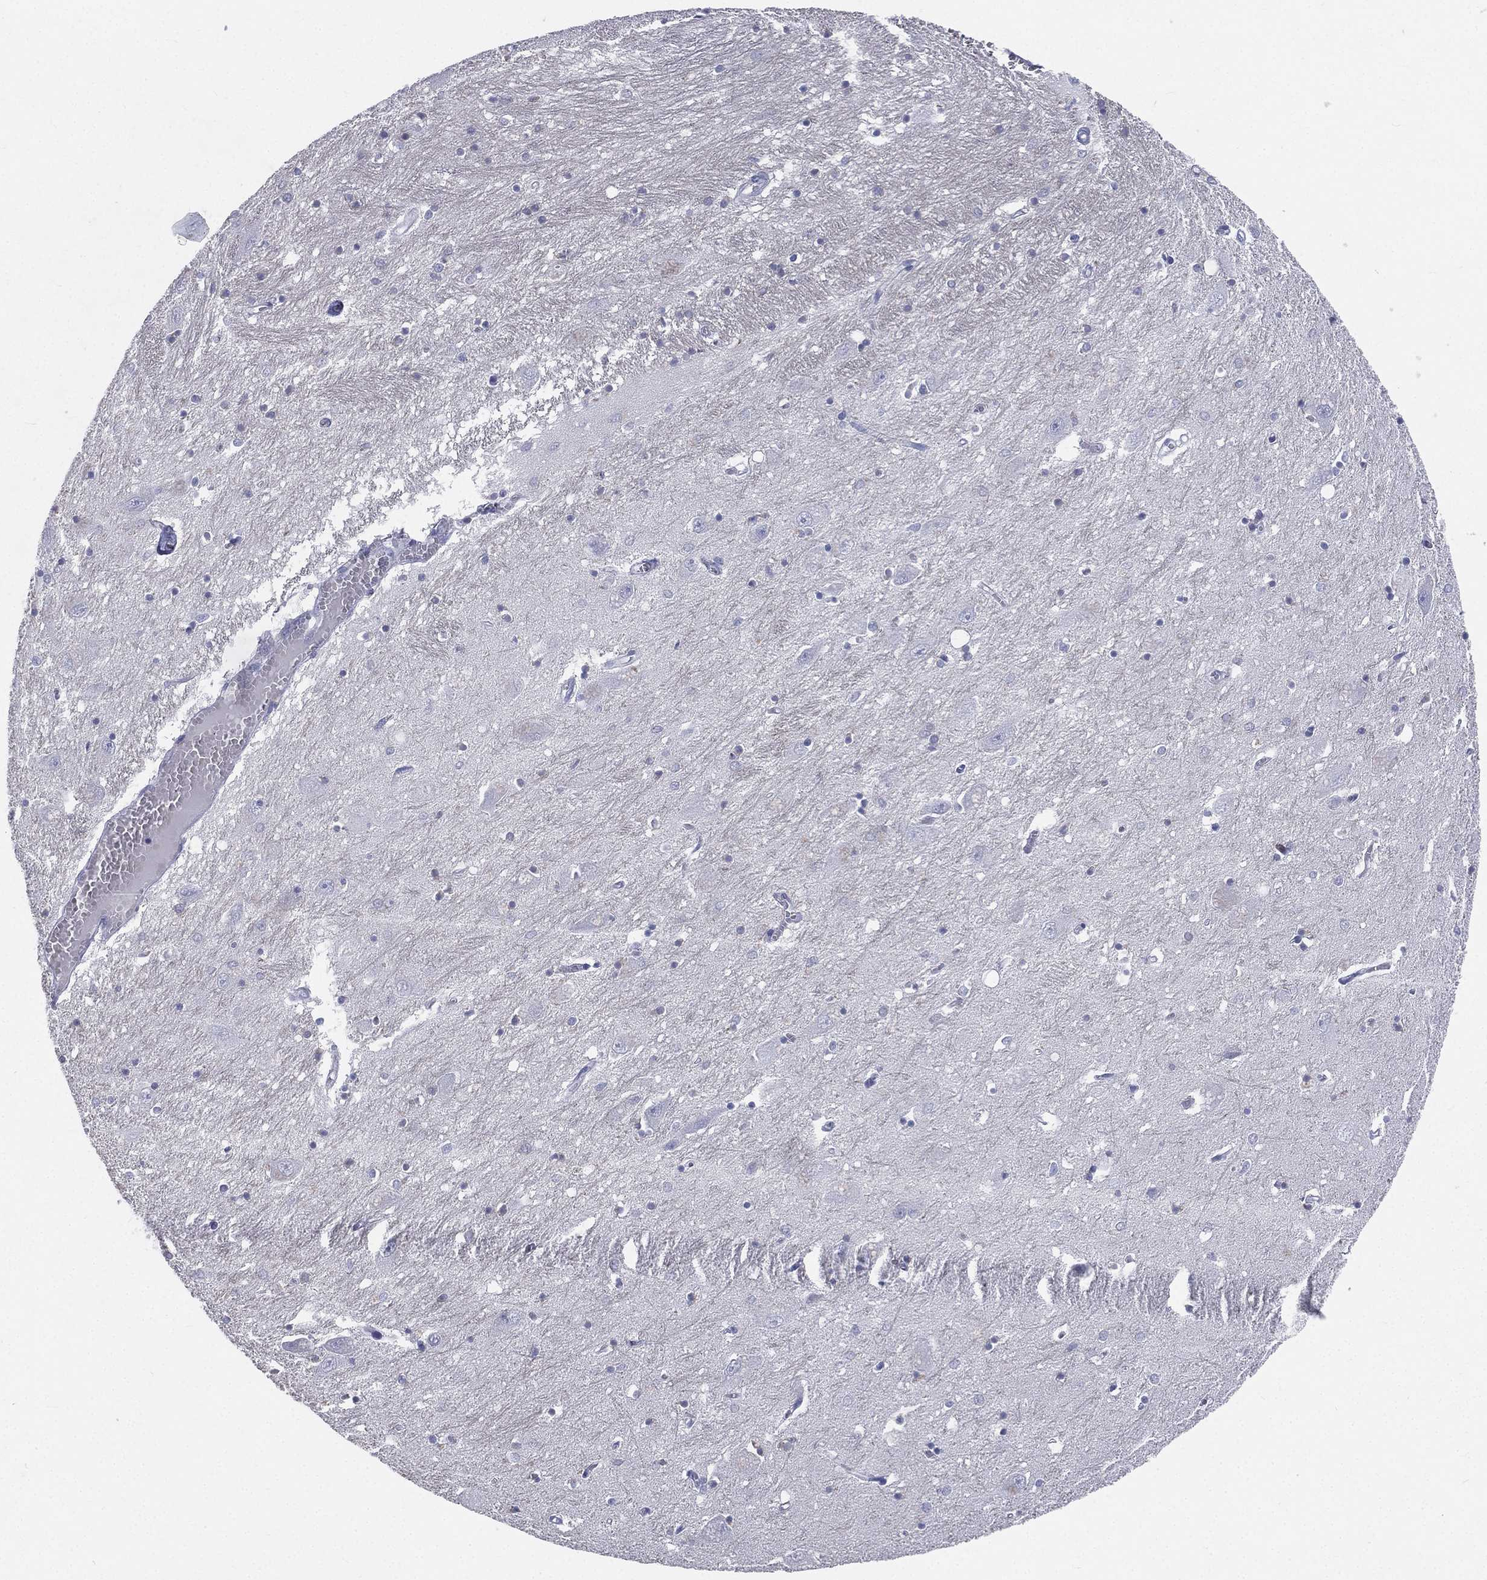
{"staining": {"intensity": "negative", "quantity": "none", "location": "none"}, "tissue": "caudate", "cell_type": "Glial cells", "image_type": "normal", "snomed": [{"axis": "morphology", "description": "Normal tissue, NOS"}, {"axis": "topography", "description": "Lateral ventricle wall"}], "caption": "This histopathology image is of benign caudate stained with immunohistochemistry (IHC) to label a protein in brown with the nuclei are counter-stained blue. There is no staining in glial cells.", "gene": "CD3D", "patient": {"sex": "male", "age": 54}}